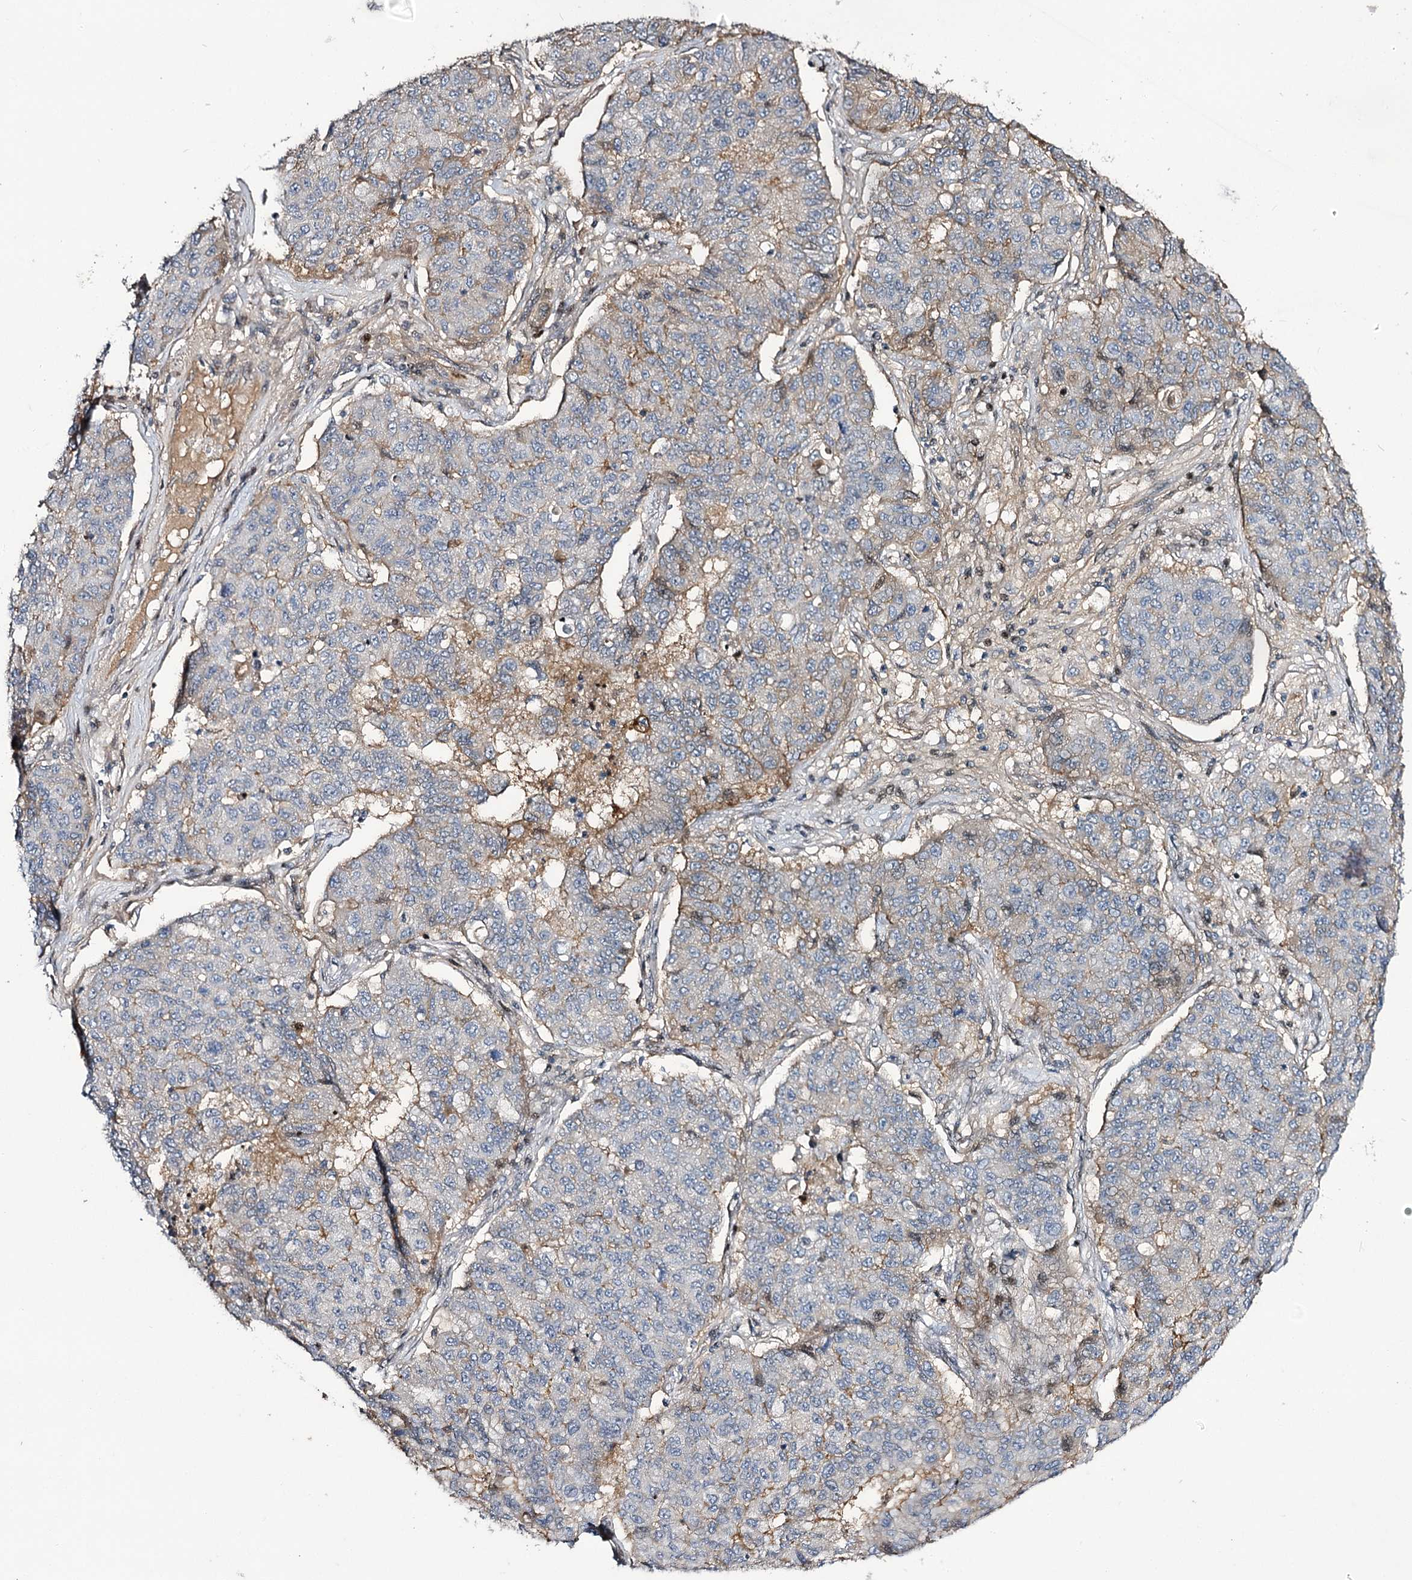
{"staining": {"intensity": "weak", "quantity": "<25%", "location": "cytoplasmic/membranous"}, "tissue": "lung cancer", "cell_type": "Tumor cells", "image_type": "cancer", "snomed": [{"axis": "morphology", "description": "Squamous cell carcinoma, NOS"}, {"axis": "topography", "description": "Lung"}], "caption": "IHC image of squamous cell carcinoma (lung) stained for a protein (brown), which reveals no staining in tumor cells. (Stains: DAB (3,3'-diaminobenzidine) immunohistochemistry (IHC) with hematoxylin counter stain, Microscopy: brightfield microscopy at high magnification).", "gene": "ITFG2", "patient": {"sex": "male", "age": 74}}